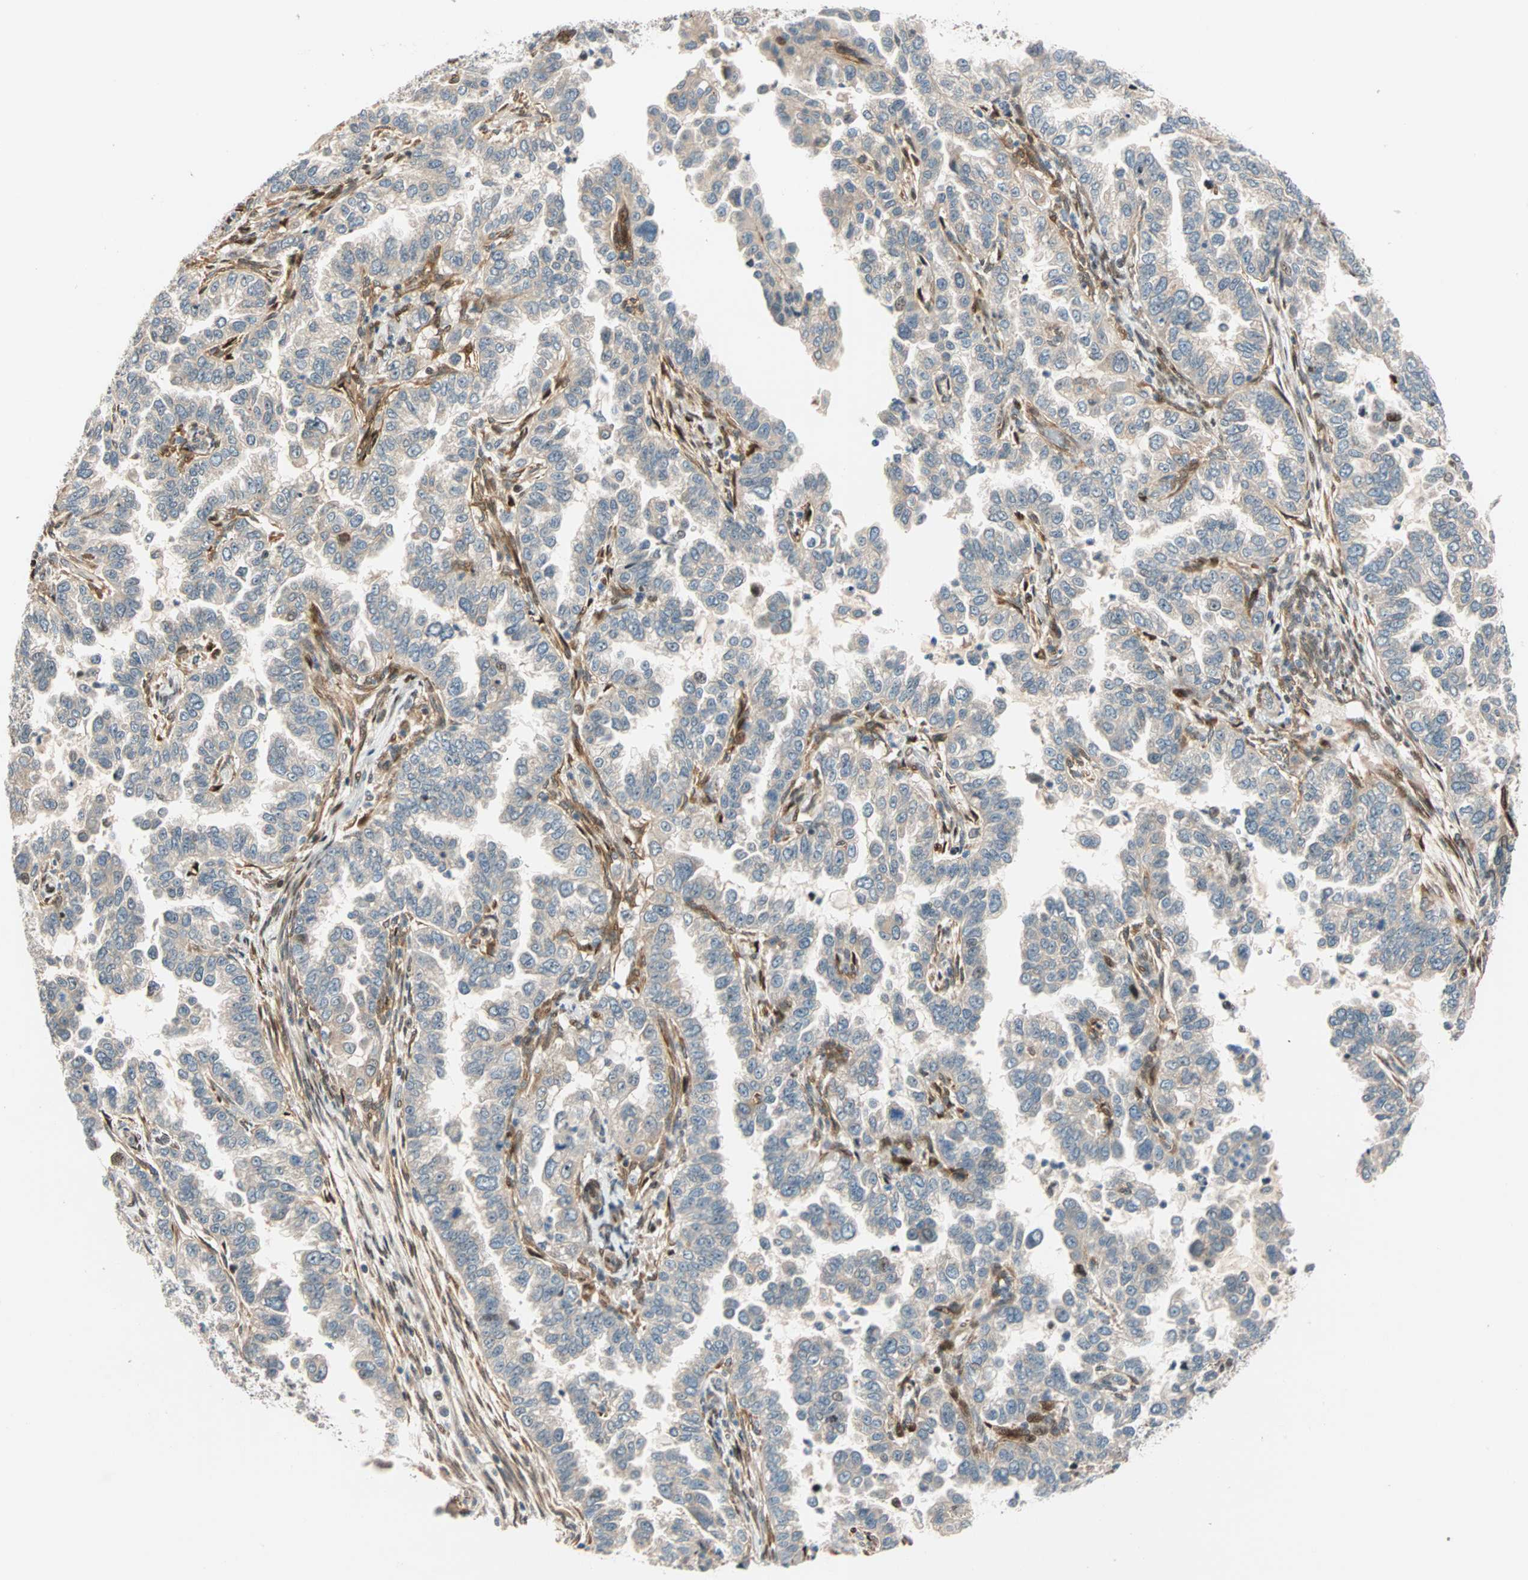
{"staining": {"intensity": "weak", "quantity": ">75%", "location": "cytoplasmic/membranous"}, "tissue": "endometrial cancer", "cell_type": "Tumor cells", "image_type": "cancer", "snomed": [{"axis": "morphology", "description": "Adenocarcinoma, NOS"}, {"axis": "topography", "description": "Endometrium"}], "caption": "The photomicrograph shows a brown stain indicating the presence of a protein in the cytoplasmic/membranous of tumor cells in endometrial cancer. (Stains: DAB (3,3'-diaminobenzidine) in brown, nuclei in blue, Microscopy: brightfield microscopy at high magnification).", "gene": "HECW1", "patient": {"sex": "female", "age": 85}}